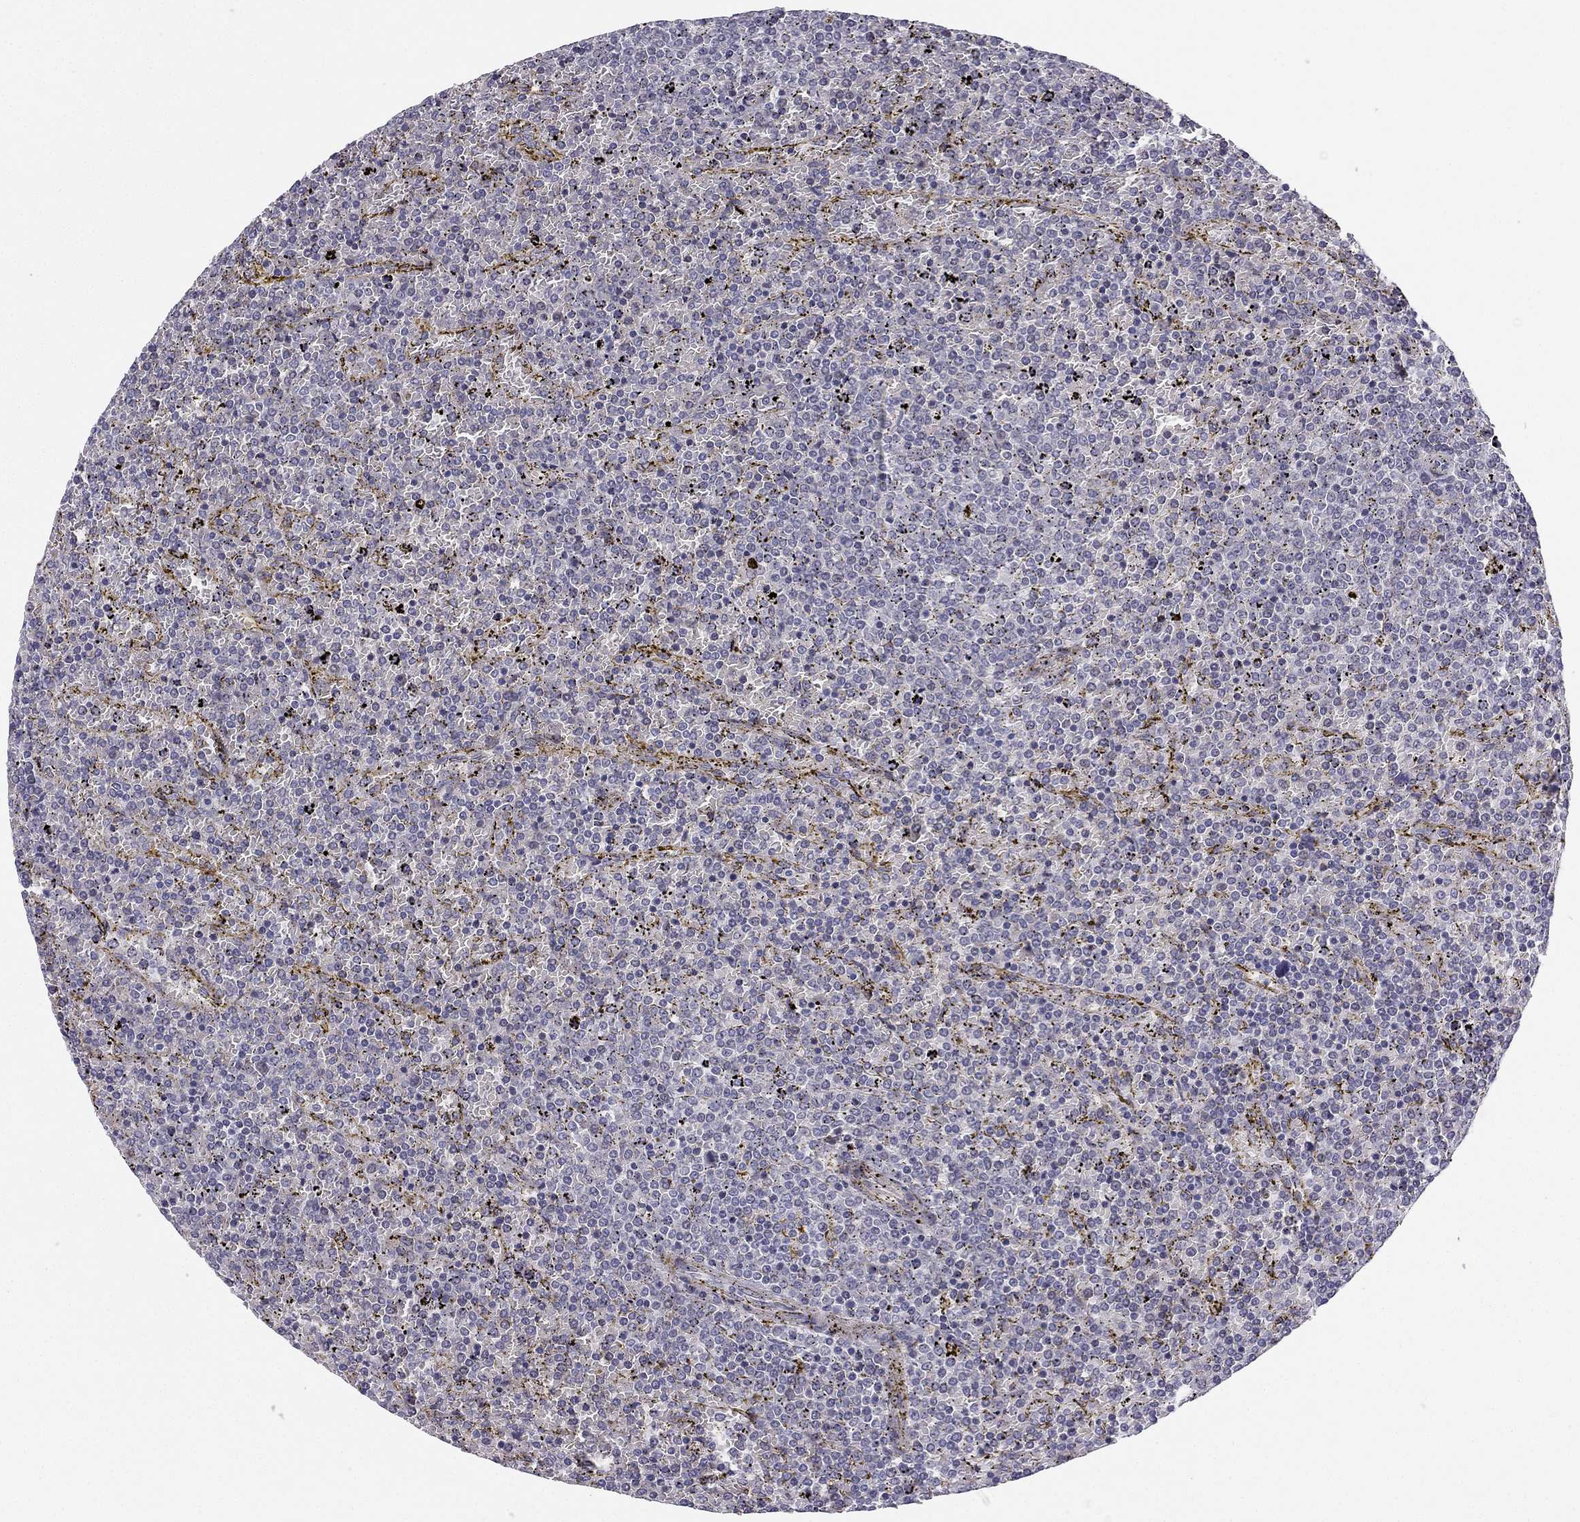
{"staining": {"intensity": "negative", "quantity": "none", "location": "none"}, "tissue": "lymphoma", "cell_type": "Tumor cells", "image_type": "cancer", "snomed": [{"axis": "morphology", "description": "Malignant lymphoma, non-Hodgkin's type, Low grade"}, {"axis": "topography", "description": "Spleen"}], "caption": "Tumor cells are negative for protein expression in human low-grade malignant lymphoma, non-Hodgkin's type.", "gene": "CHST8", "patient": {"sex": "female", "age": 77}}